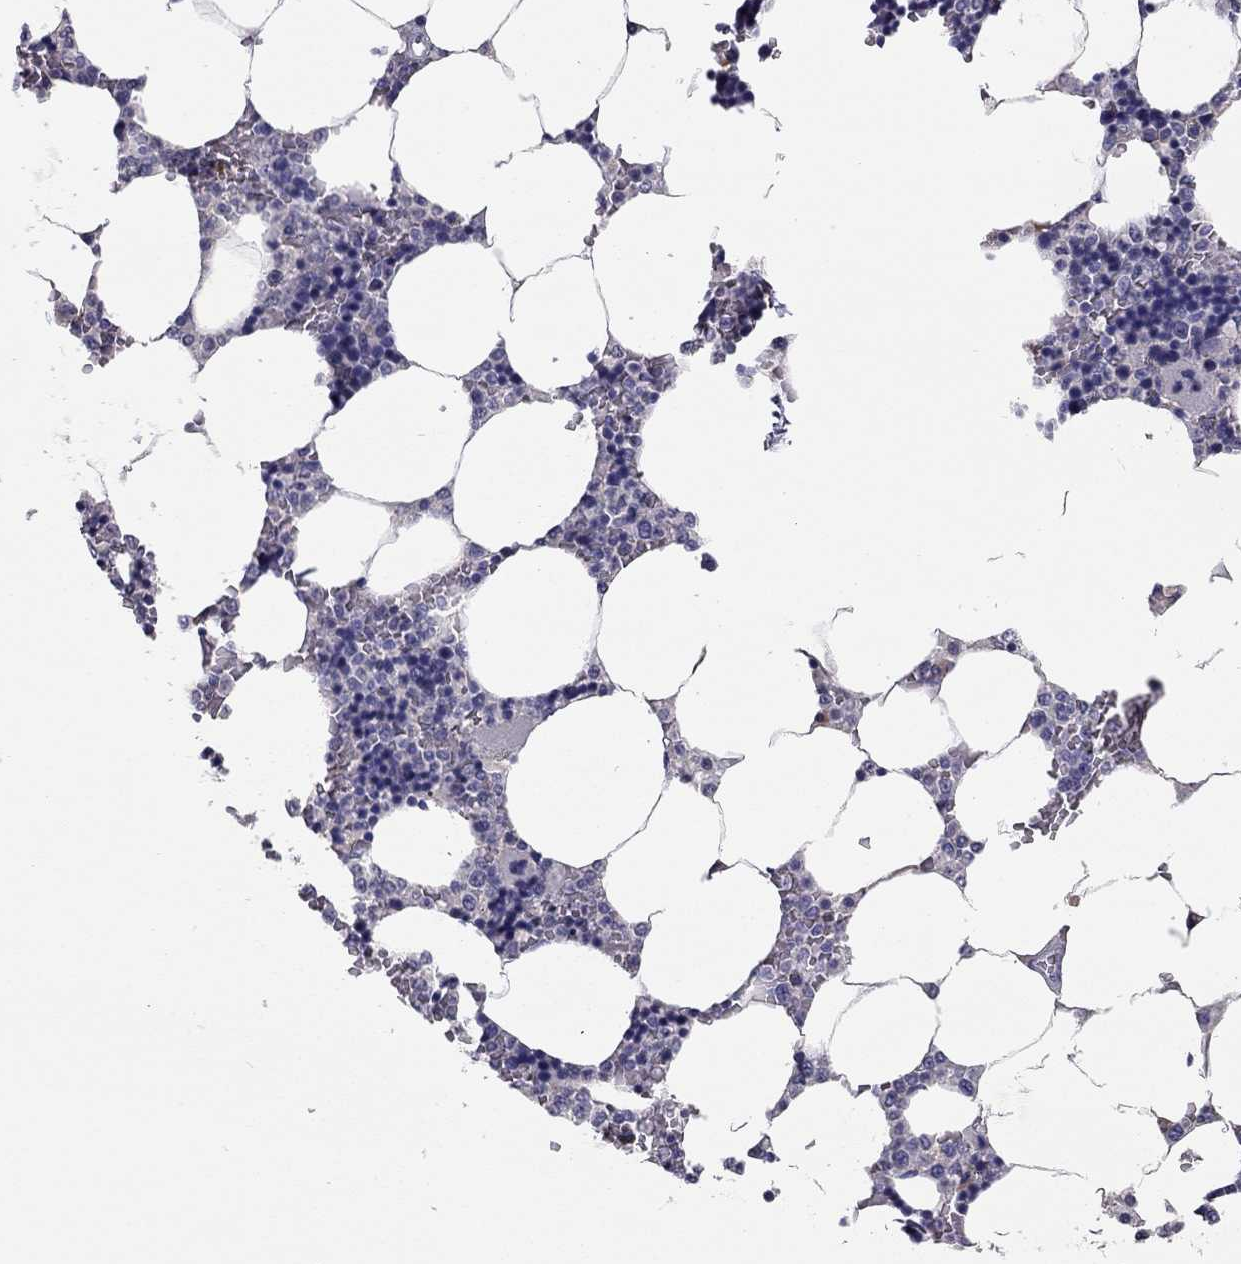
{"staining": {"intensity": "negative", "quantity": "none", "location": "none"}, "tissue": "bone marrow", "cell_type": "Hematopoietic cells", "image_type": "normal", "snomed": [{"axis": "morphology", "description": "Normal tissue, NOS"}, {"axis": "topography", "description": "Bone marrow"}], "caption": "There is no significant positivity in hematopoietic cells of bone marrow. (DAB immunohistochemistry, high magnification).", "gene": "SCARB1", "patient": {"sex": "male", "age": 63}}